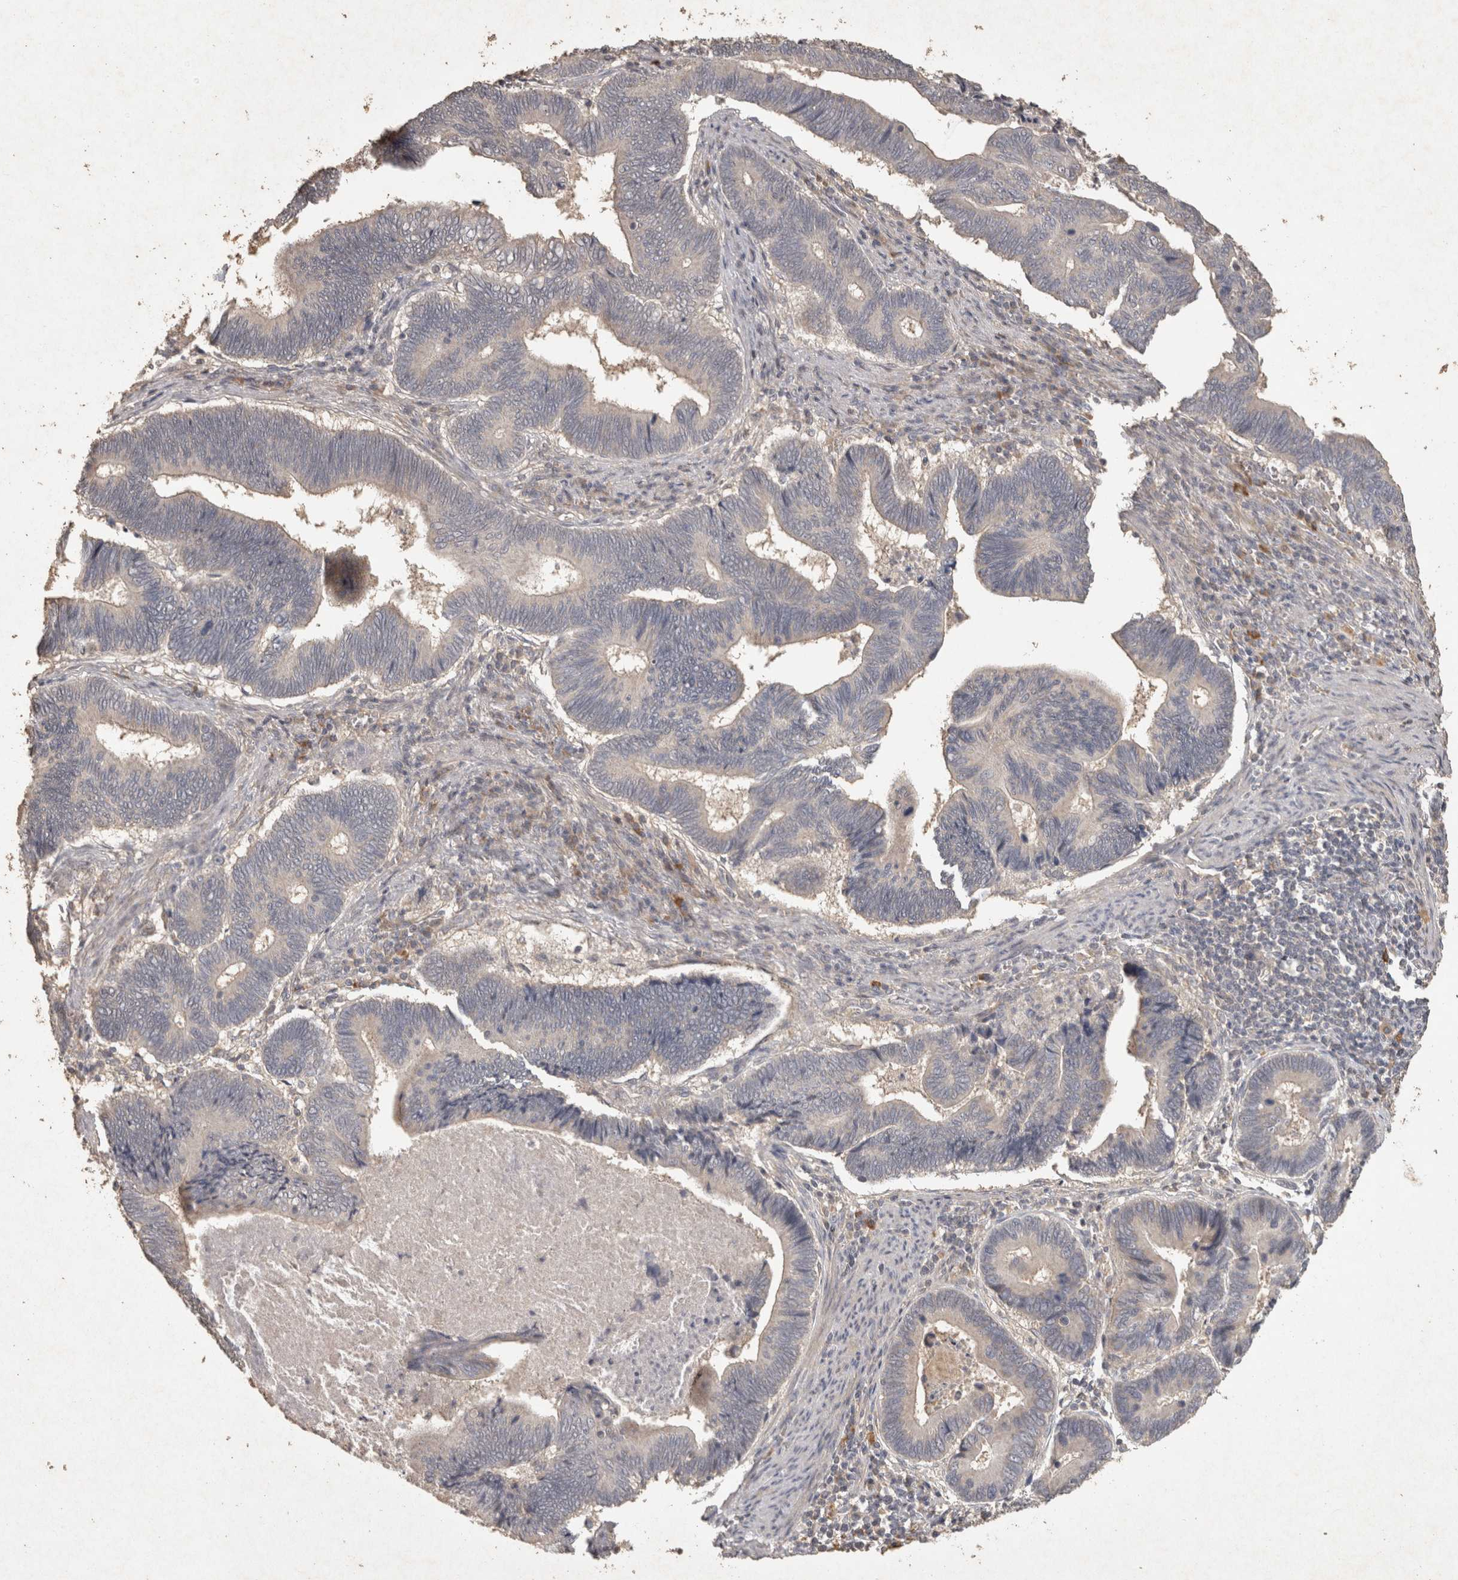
{"staining": {"intensity": "weak", "quantity": "<25%", "location": "cytoplasmic/membranous"}, "tissue": "pancreatic cancer", "cell_type": "Tumor cells", "image_type": "cancer", "snomed": [{"axis": "morphology", "description": "Adenocarcinoma, NOS"}, {"axis": "topography", "description": "Pancreas"}], "caption": "DAB immunohistochemical staining of adenocarcinoma (pancreatic) shows no significant positivity in tumor cells.", "gene": "OSTN", "patient": {"sex": "female", "age": 70}}